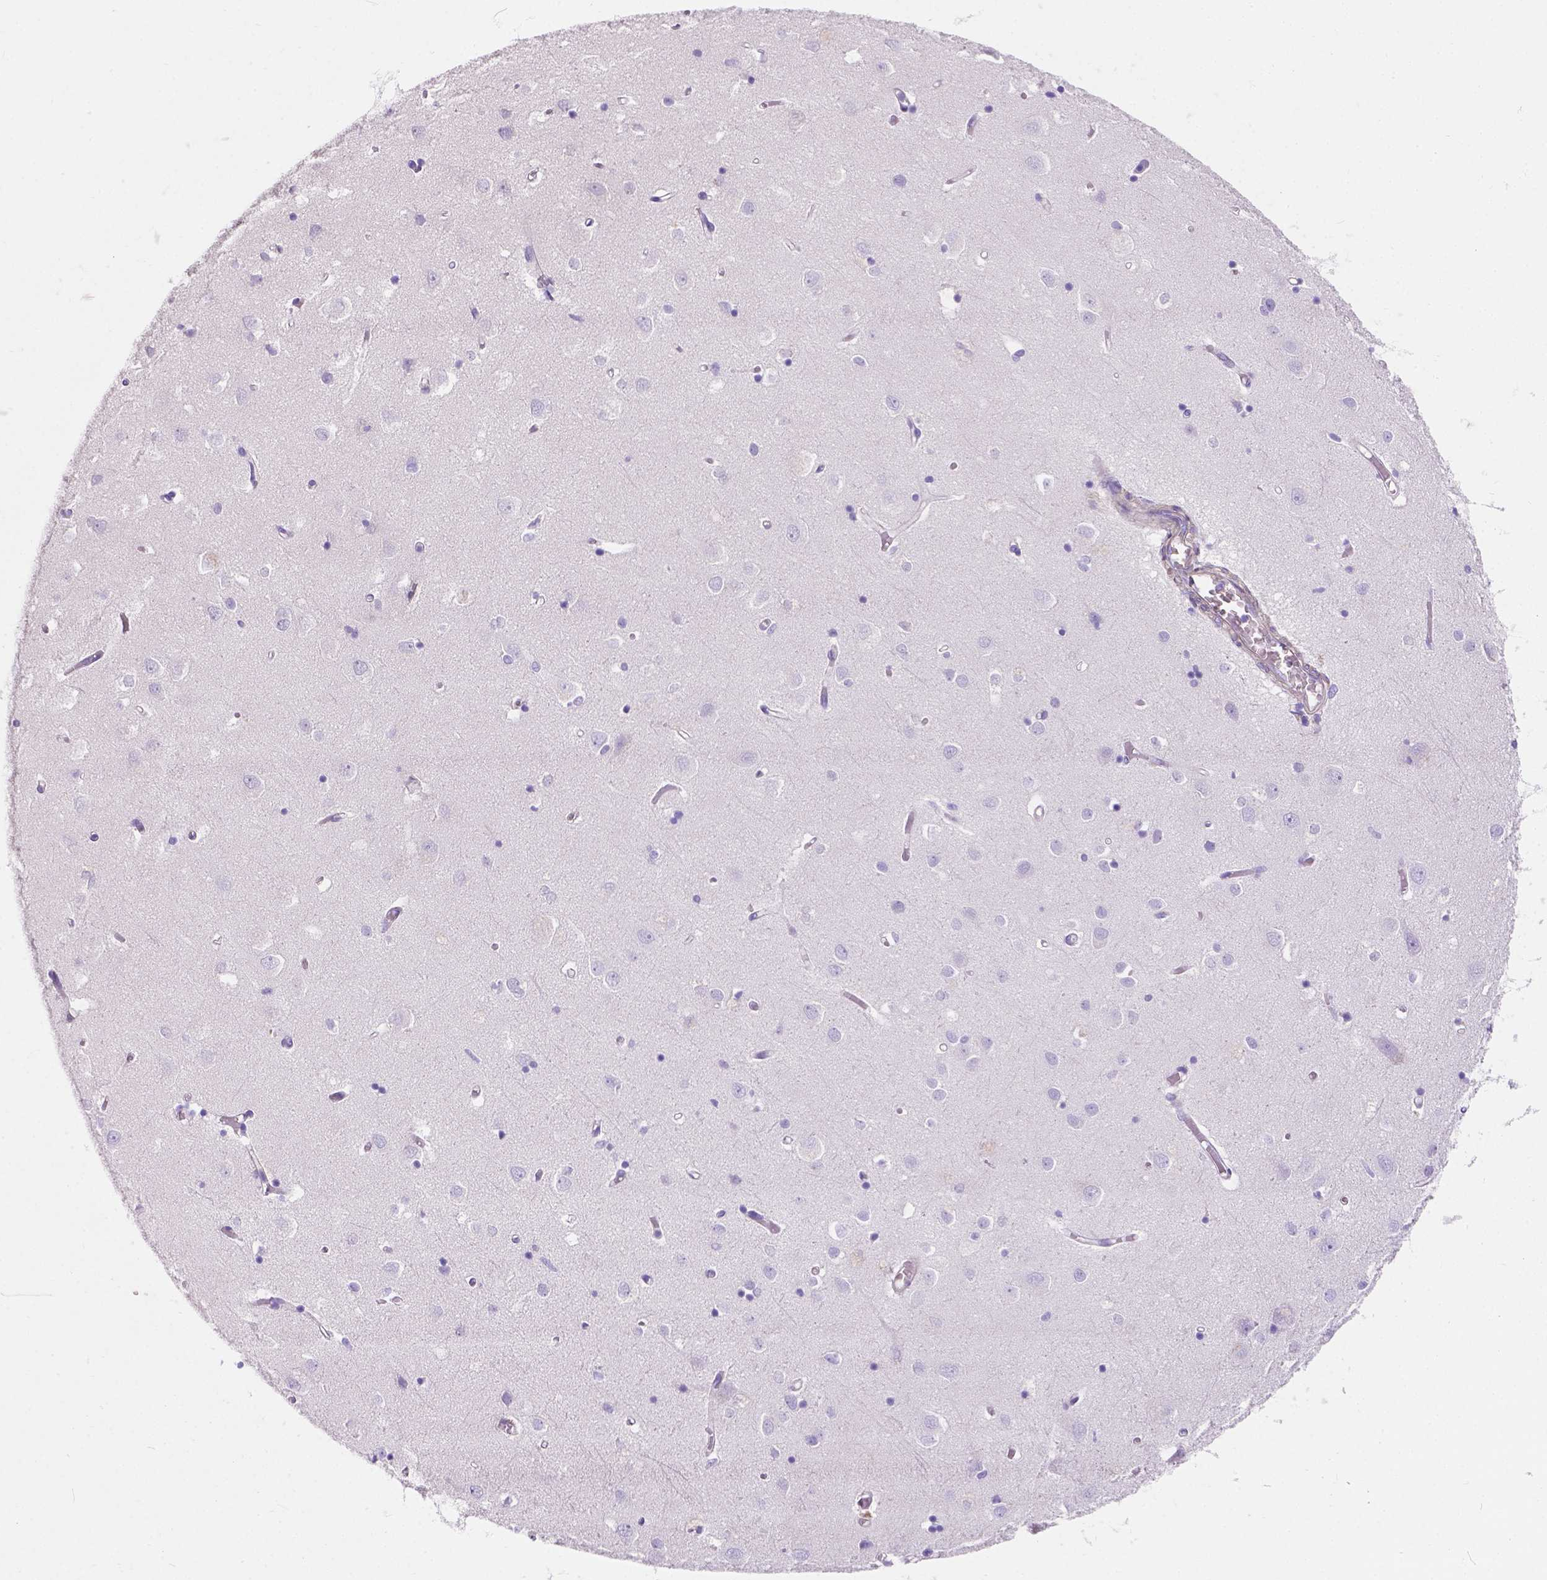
{"staining": {"intensity": "moderate", "quantity": ">75%", "location": "cytoplasmic/membranous"}, "tissue": "cerebral cortex", "cell_type": "Endothelial cells", "image_type": "normal", "snomed": [{"axis": "morphology", "description": "Normal tissue, NOS"}, {"axis": "topography", "description": "Cerebral cortex"}], "caption": "Endothelial cells show medium levels of moderate cytoplasmic/membranous staining in approximately >75% of cells in unremarkable cerebral cortex.", "gene": "PHF7", "patient": {"sex": "male", "age": 70}}